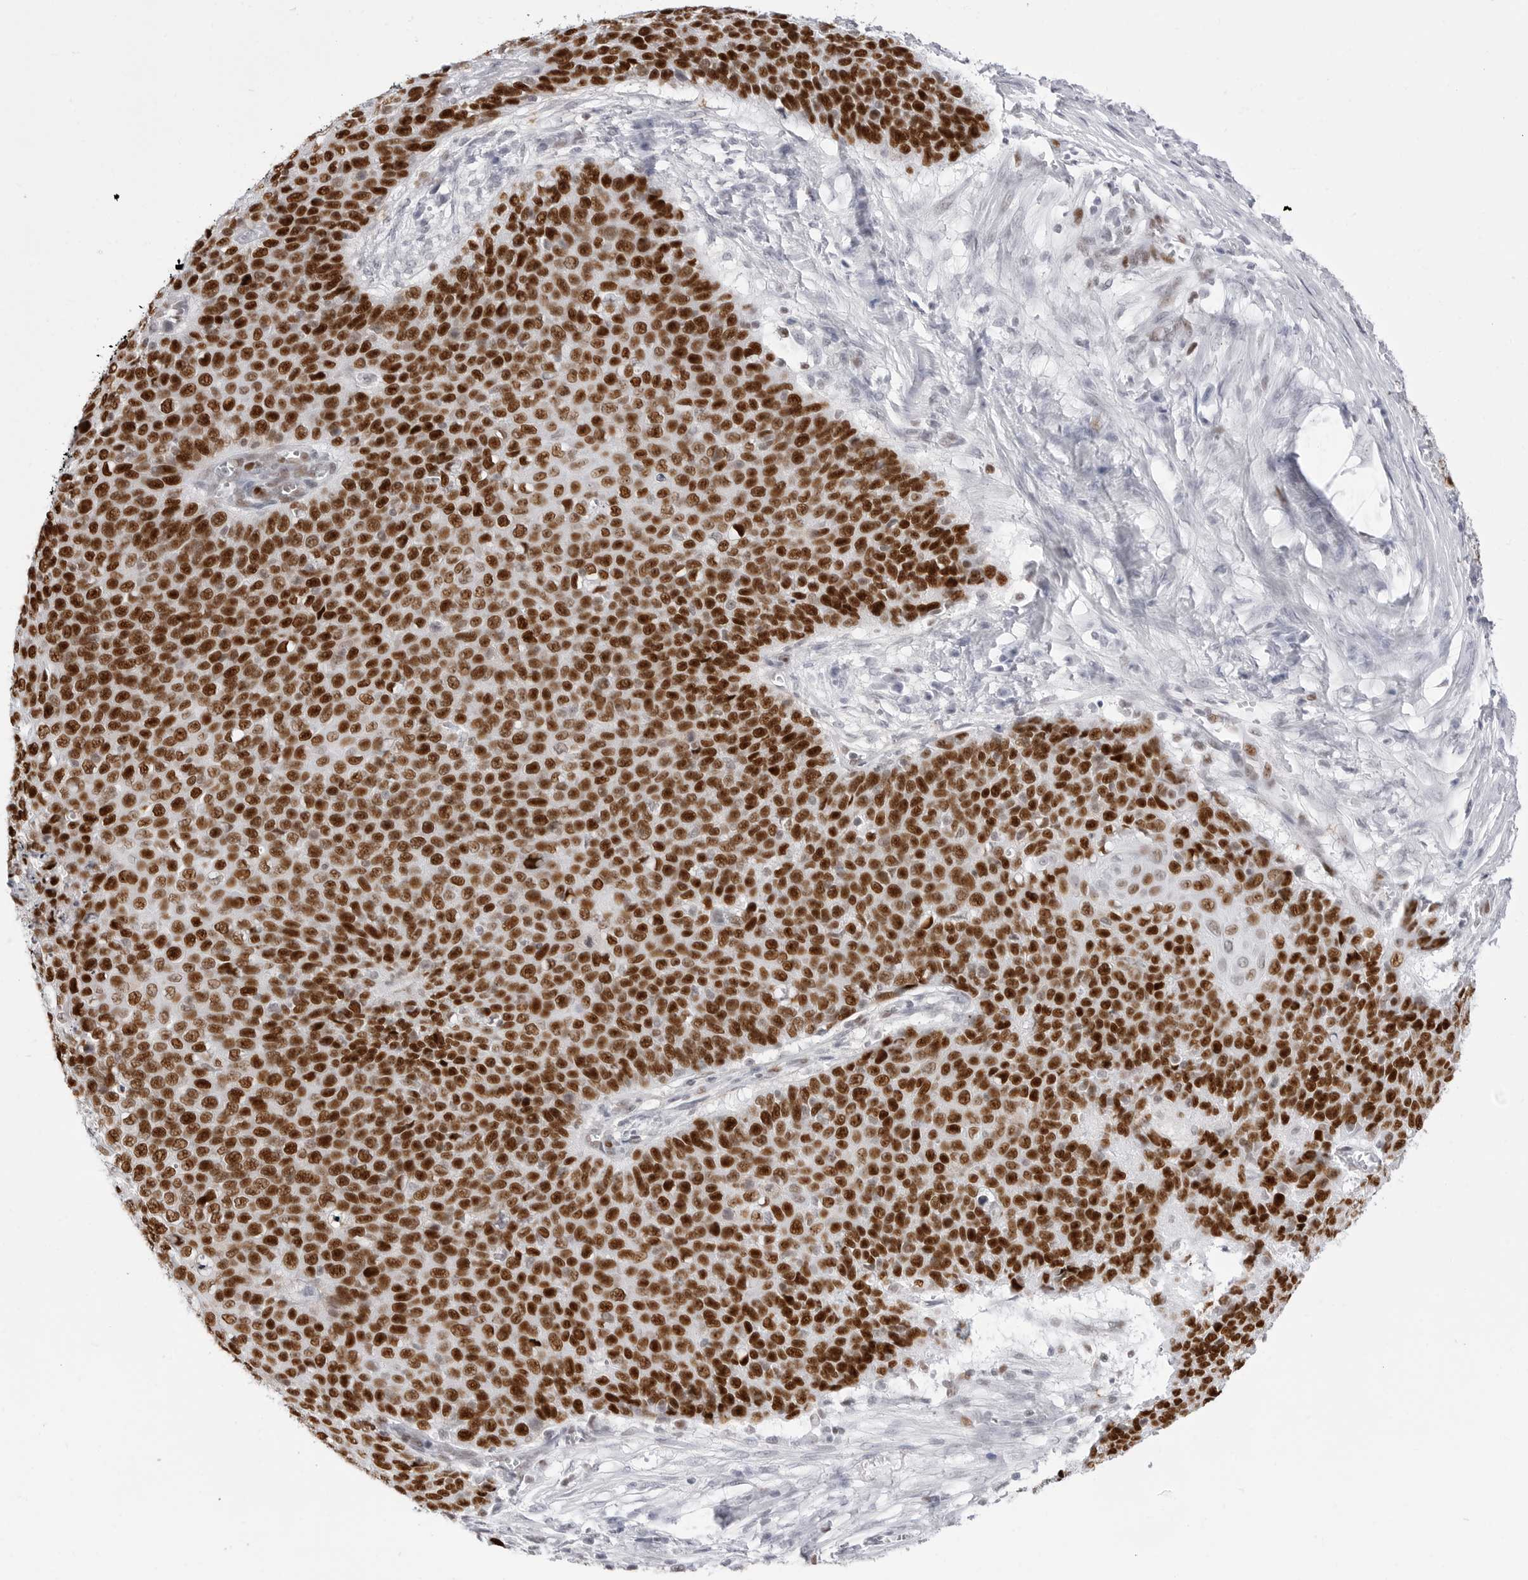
{"staining": {"intensity": "strong", "quantity": ">75%", "location": "nuclear"}, "tissue": "cervical cancer", "cell_type": "Tumor cells", "image_type": "cancer", "snomed": [{"axis": "morphology", "description": "Squamous cell carcinoma, NOS"}, {"axis": "topography", "description": "Cervix"}], "caption": "Human cervical cancer stained for a protein (brown) reveals strong nuclear positive expression in about >75% of tumor cells.", "gene": "NASP", "patient": {"sex": "female", "age": 39}}